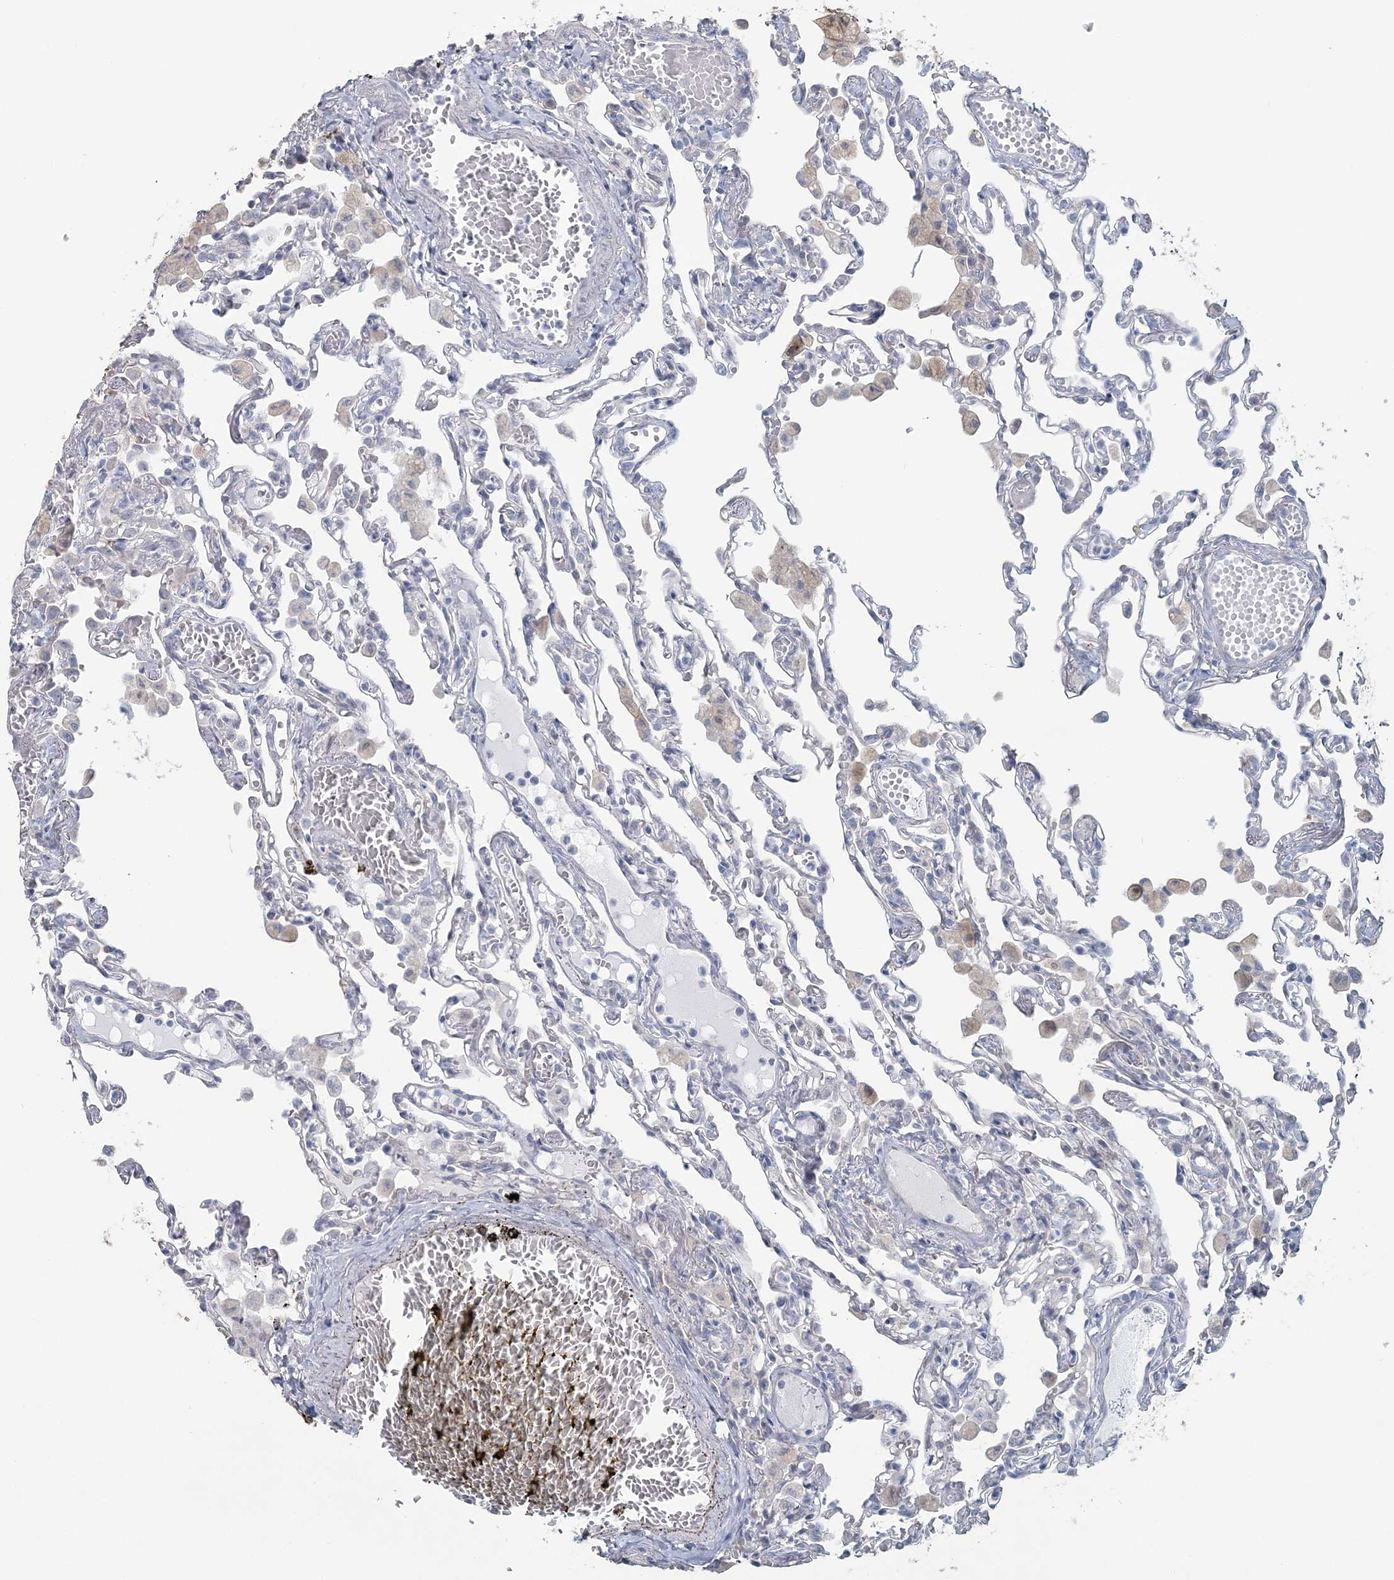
{"staining": {"intensity": "negative", "quantity": "none", "location": "none"}, "tissue": "lung", "cell_type": "Alveolar cells", "image_type": "normal", "snomed": [{"axis": "morphology", "description": "Normal tissue, NOS"}, {"axis": "topography", "description": "Bronchus"}, {"axis": "topography", "description": "Lung"}], "caption": "IHC of unremarkable lung exhibits no positivity in alveolar cells. (DAB immunohistochemistry (IHC) visualized using brightfield microscopy, high magnification).", "gene": "CMBL", "patient": {"sex": "female", "age": 49}}